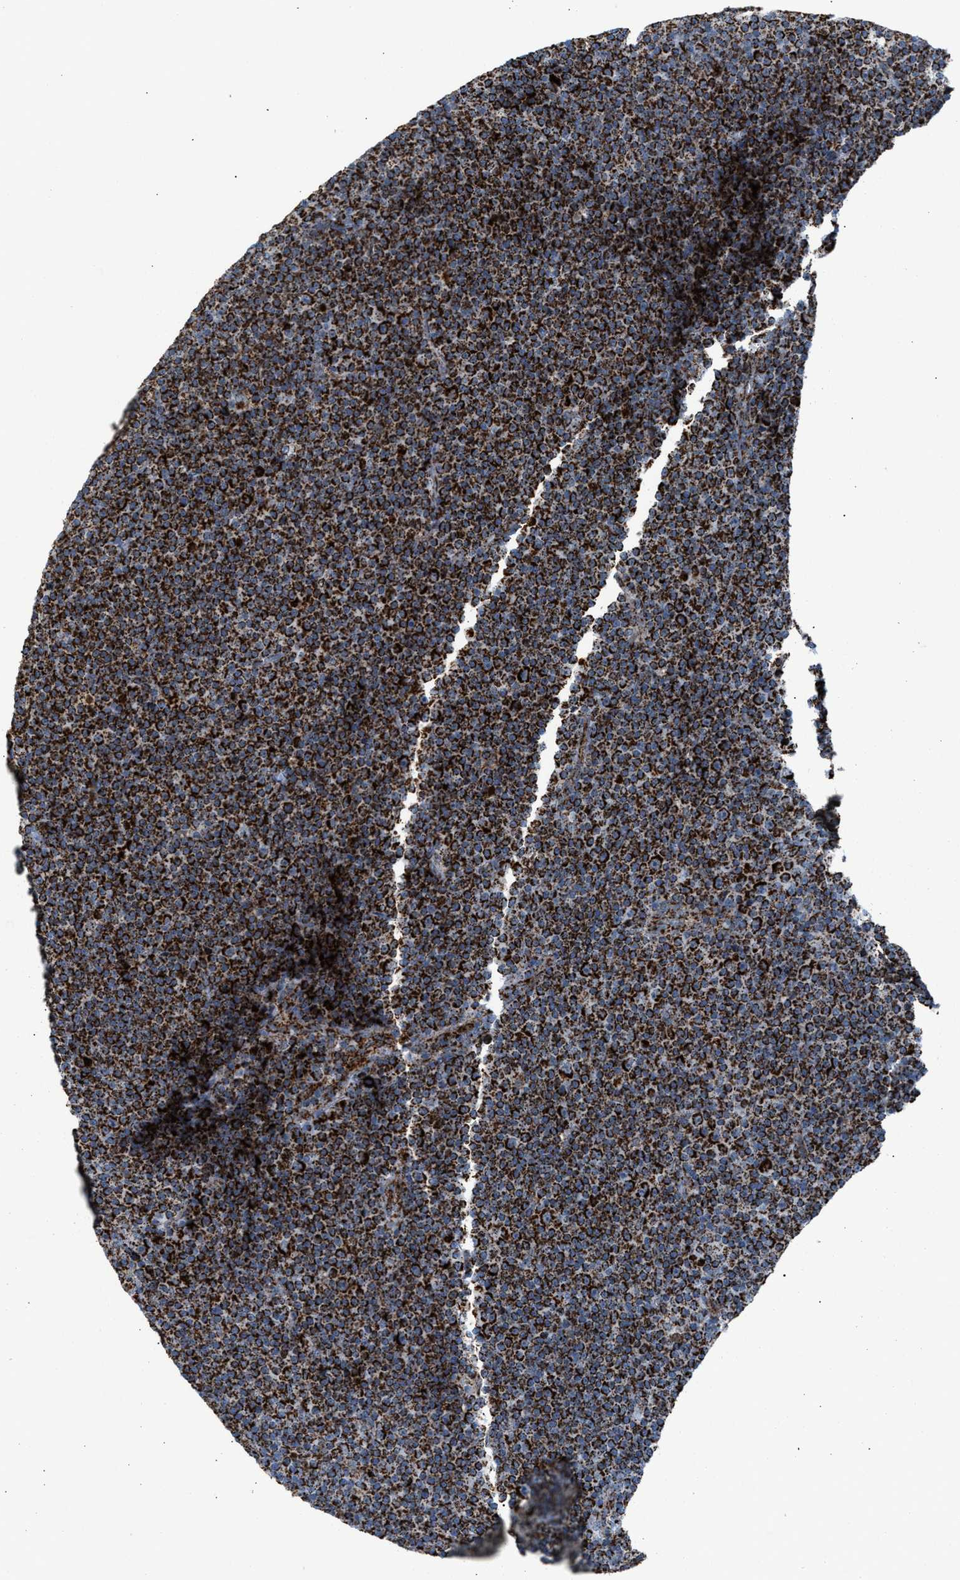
{"staining": {"intensity": "strong", "quantity": ">75%", "location": "cytoplasmic/membranous"}, "tissue": "lymphoma", "cell_type": "Tumor cells", "image_type": "cancer", "snomed": [{"axis": "morphology", "description": "Malignant lymphoma, non-Hodgkin's type, Low grade"}, {"axis": "topography", "description": "Lymph node"}], "caption": "Tumor cells demonstrate high levels of strong cytoplasmic/membranous expression in approximately >75% of cells in malignant lymphoma, non-Hodgkin's type (low-grade).", "gene": "PMPCA", "patient": {"sex": "female", "age": 67}}